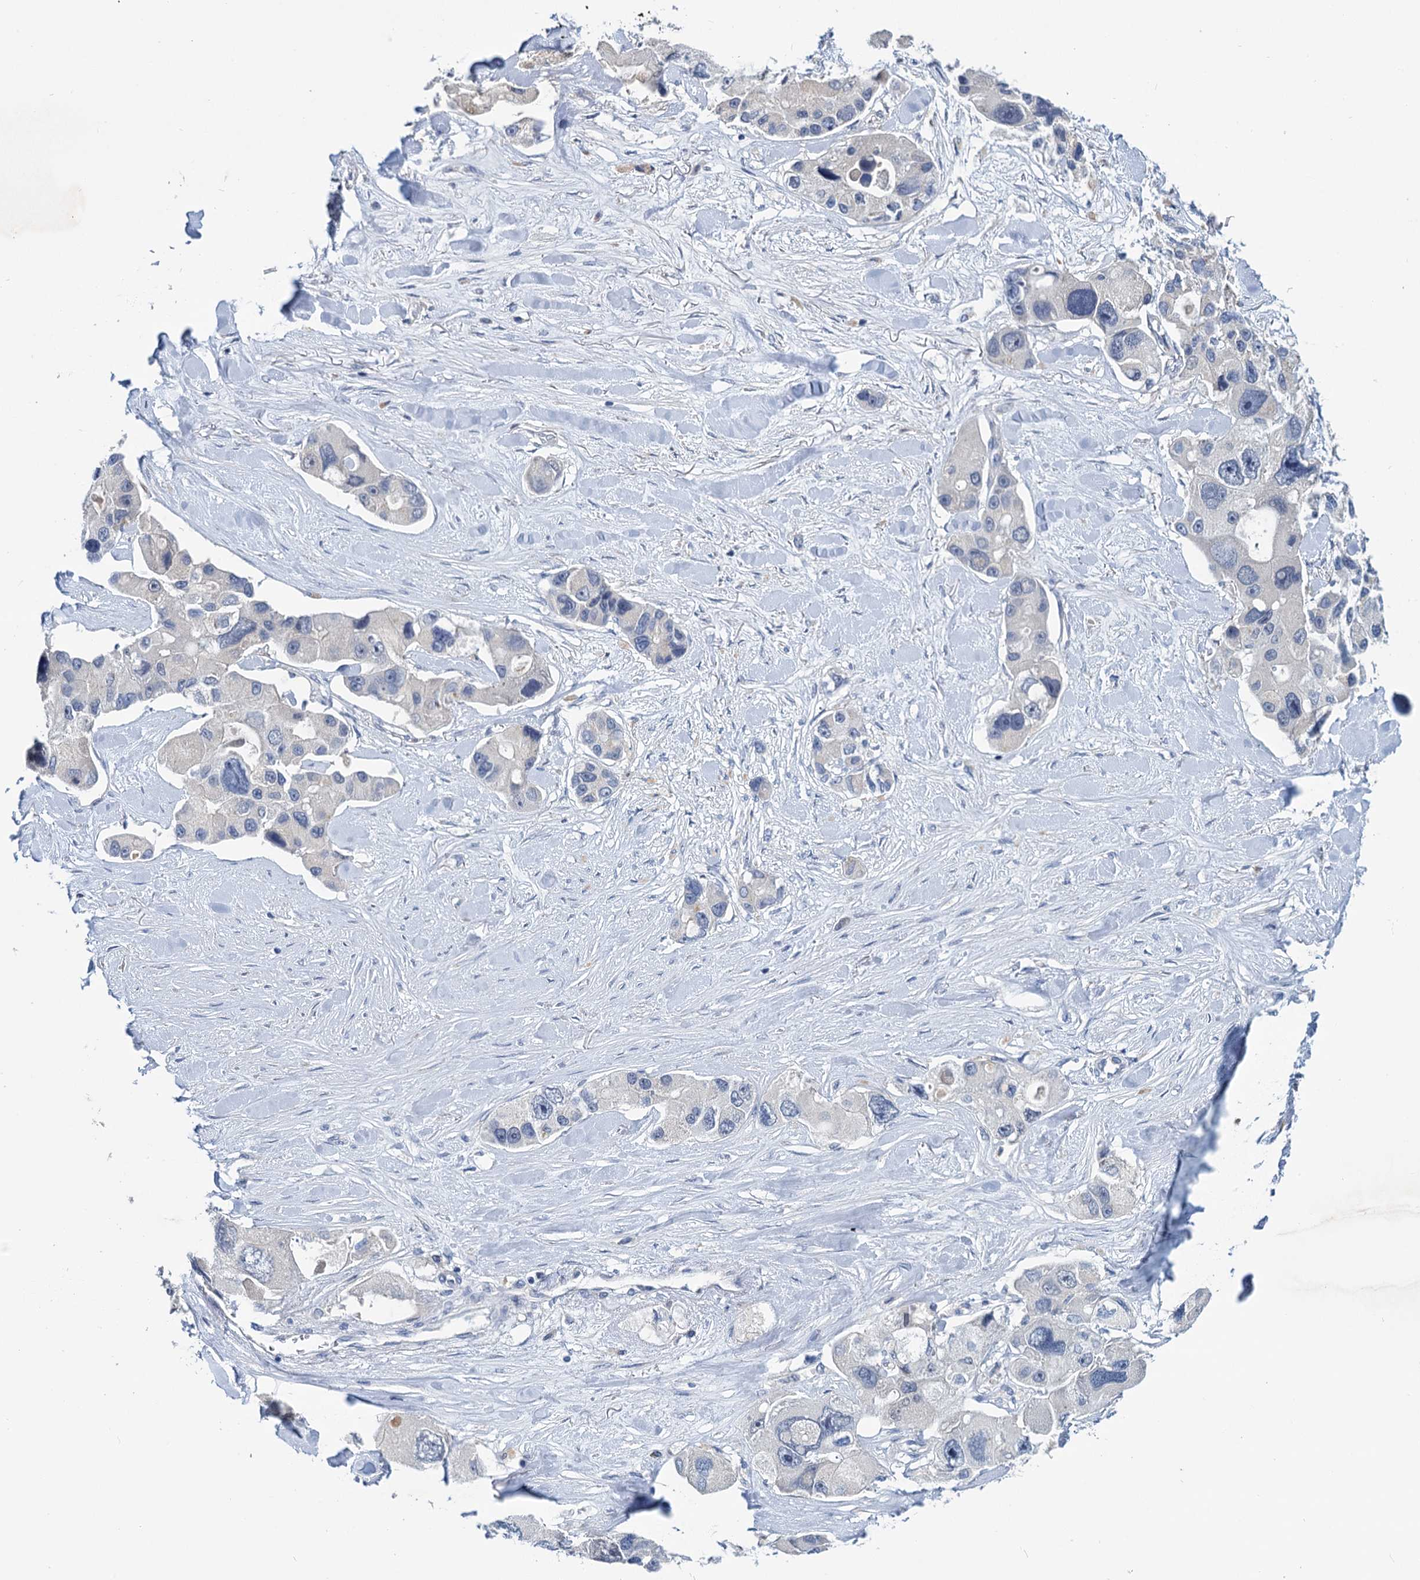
{"staining": {"intensity": "negative", "quantity": "none", "location": "none"}, "tissue": "lung cancer", "cell_type": "Tumor cells", "image_type": "cancer", "snomed": [{"axis": "morphology", "description": "Adenocarcinoma, NOS"}, {"axis": "topography", "description": "Lung"}], "caption": "Human lung adenocarcinoma stained for a protein using IHC demonstrates no expression in tumor cells.", "gene": "ANKRD42", "patient": {"sex": "female", "age": 54}}